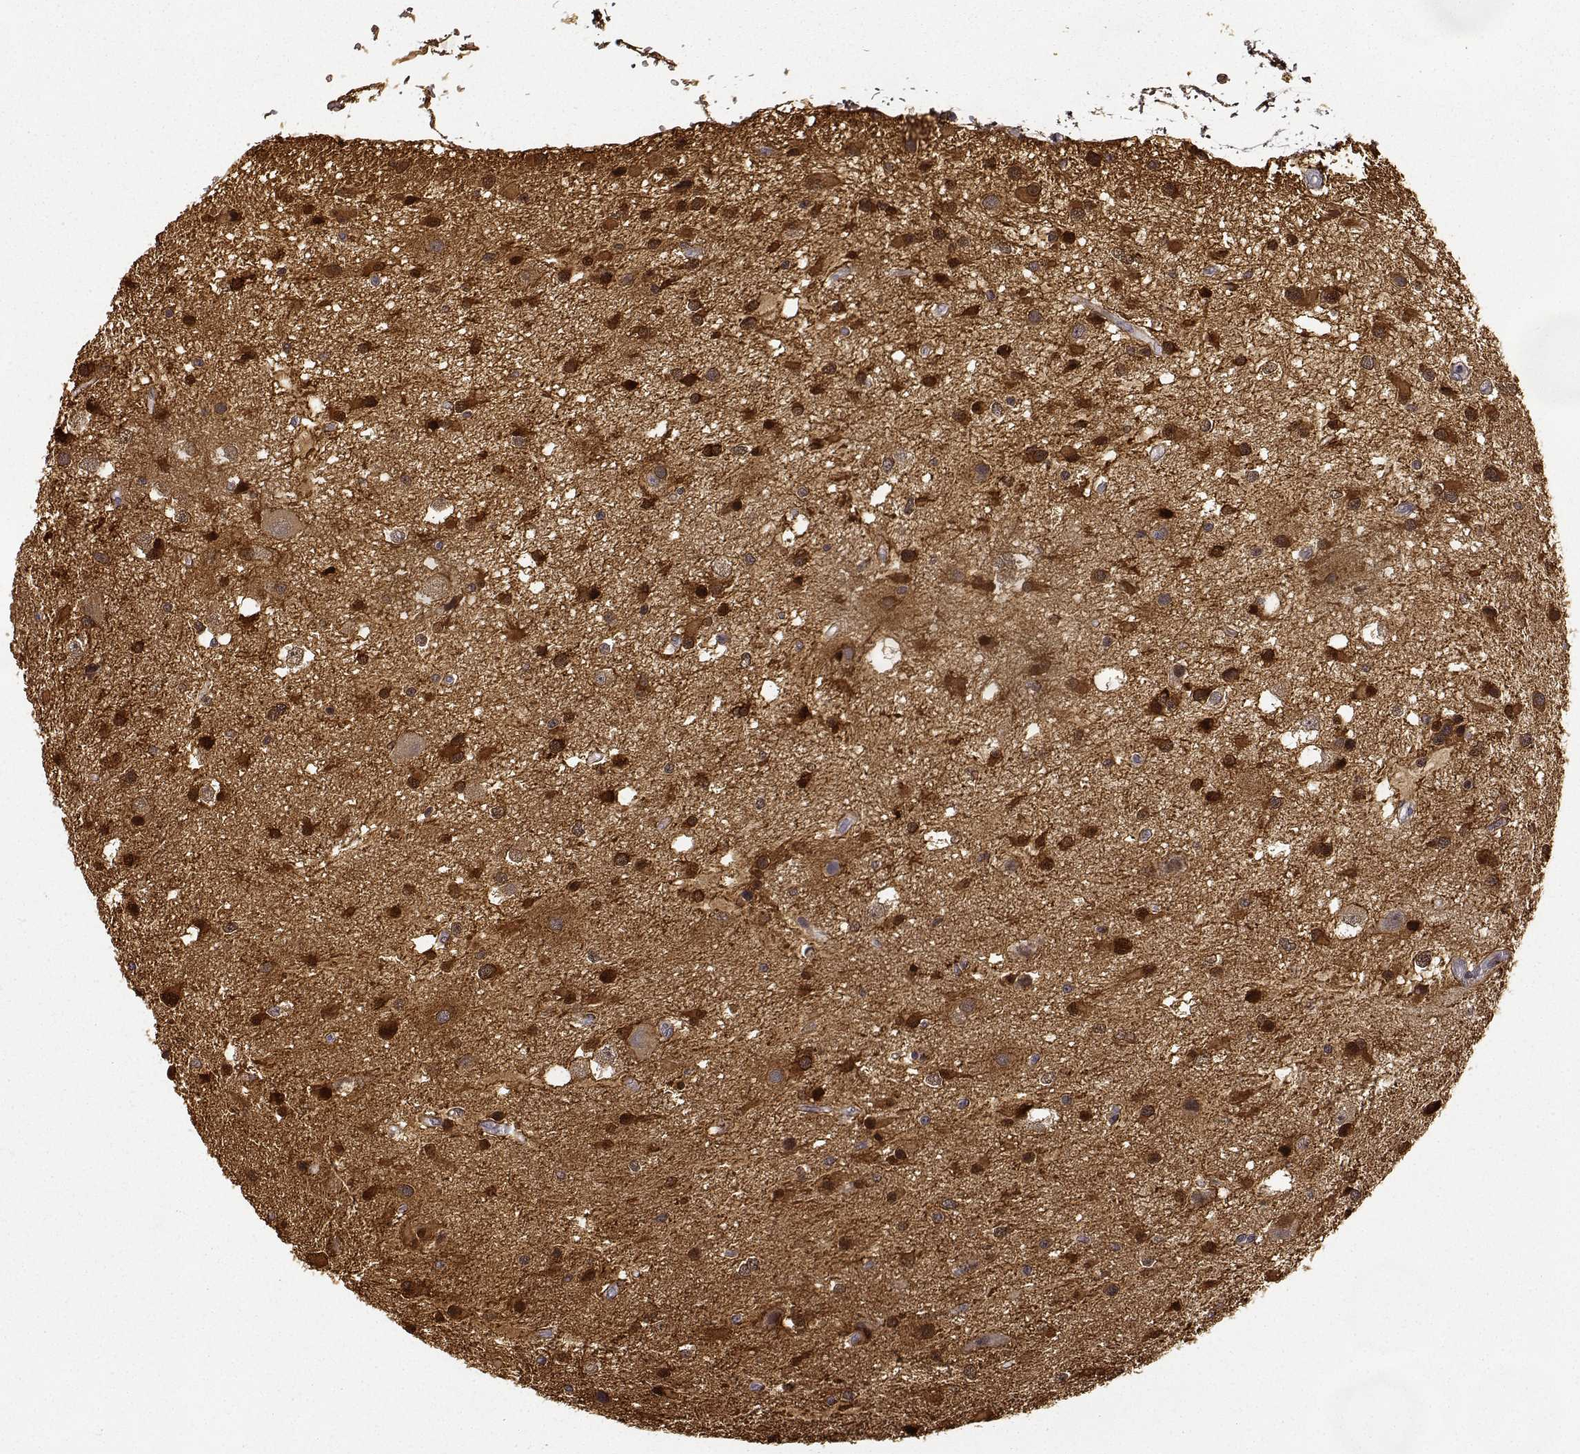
{"staining": {"intensity": "strong", "quantity": ">75%", "location": "cytoplasmic/membranous"}, "tissue": "glioma", "cell_type": "Tumor cells", "image_type": "cancer", "snomed": [{"axis": "morphology", "description": "Glioma, malignant, Low grade"}, {"axis": "topography", "description": "Brain"}], "caption": "Low-grade glioma (malignant) stained with IHC reveals strong cytoplasmic/membranous expression in approximately >75% of tumor cells.", "gene": "PHGDH", "patient": {"sex": "female", "age": 32}}